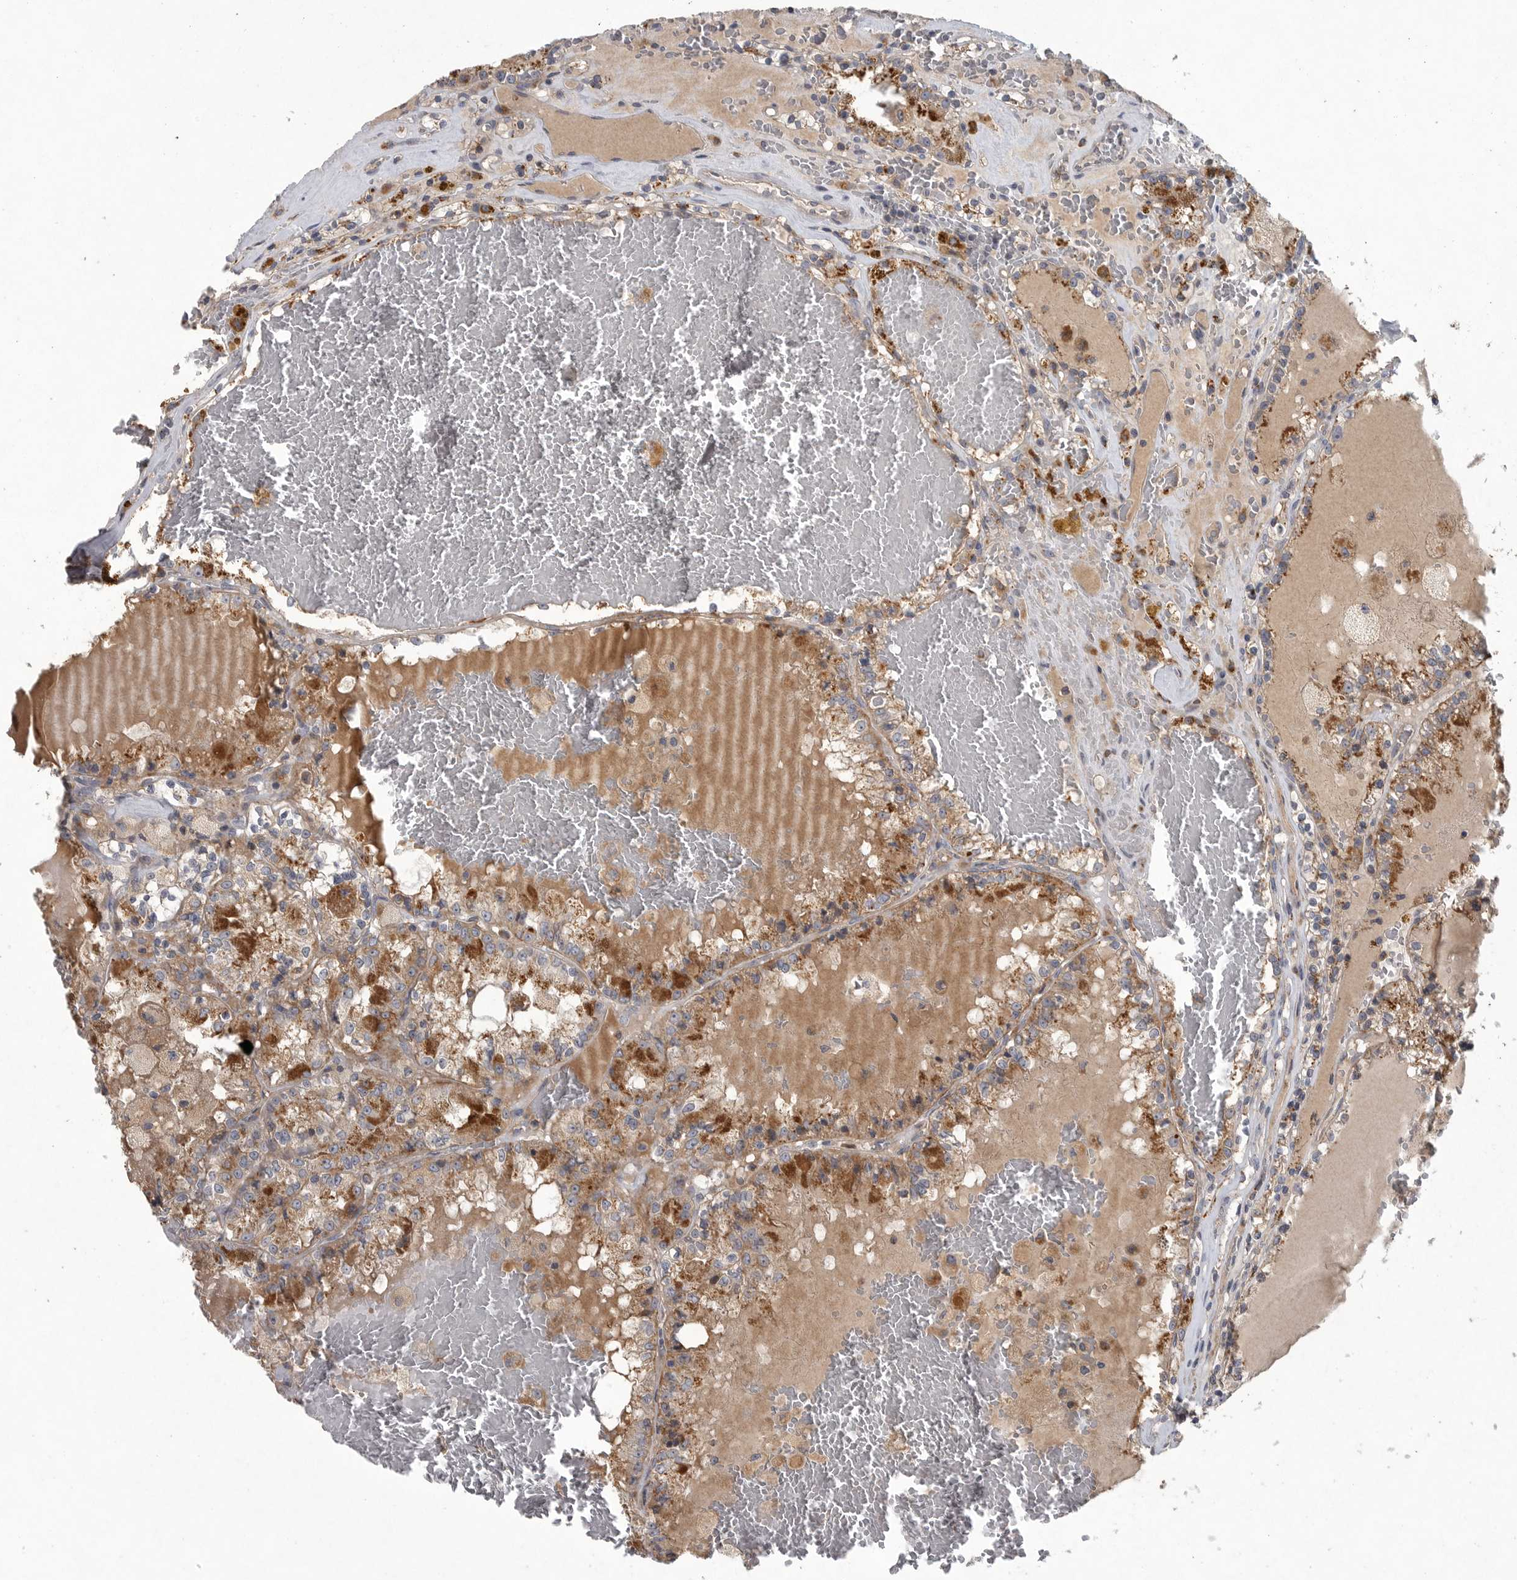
{"staining": {"intensity": "moderate", "quantity": ">75%", "location": "cytoplasmic/membranous"}, "tissue": "renal cancer", "cell_type": "Tumor cells", "image_type": "cancer", "snomed": [{"axis": "morphology", "description": "Adenocarcinoma, NOS"}, {"axis": "topography", "description": "Kidney"}], "caption": "An IHC histopathology image of neoplastic tissue is shown. Protein staining in brown highlights moderate cytoplasmic/membranous positivity in renal adenocarcinoma within tumor cells.", "gene": "LAMTOR3", "patient": {"sex": "female", "age": 56}}